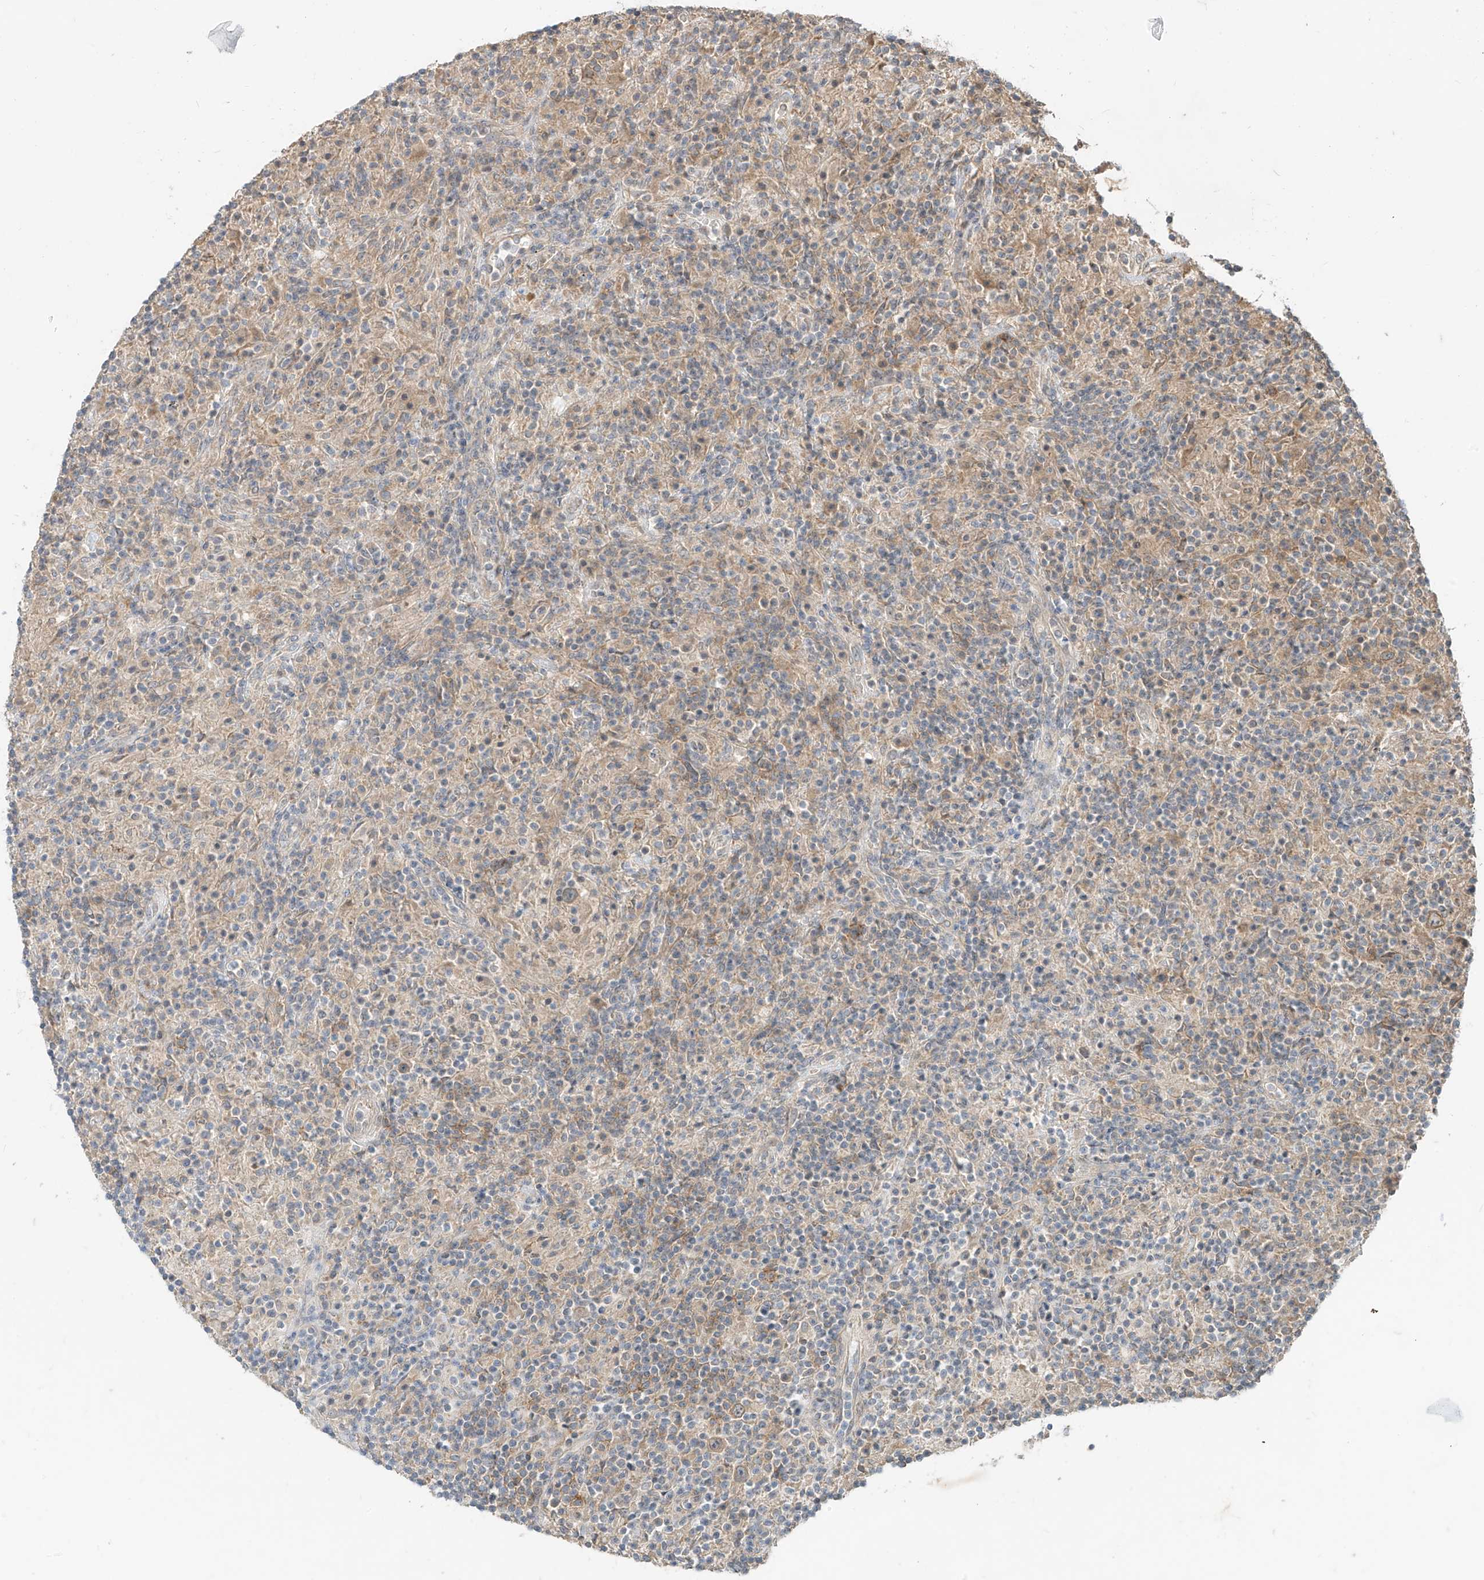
{"staining": {"intensity": "weak", "quantity": "25%-75%", "location": "cytoplasmic/membranous"}, "tissue": "lymphoma", "cell_type": "Tumor cells", "image_type": "cancer", "snomed": [{"axis": "morphology", "description": "Hodgkin's disease, NOS"}, {"axis": "topography", "description": "Lymph node"}], "caption": "Lymphoma stained with a brown dye exhibits weak cytoplasmic/membranous positive staining in about 25%-75% of tumor cells.", "gene": "MTUS2", "patient": {"sex": "male", "age": 70}}